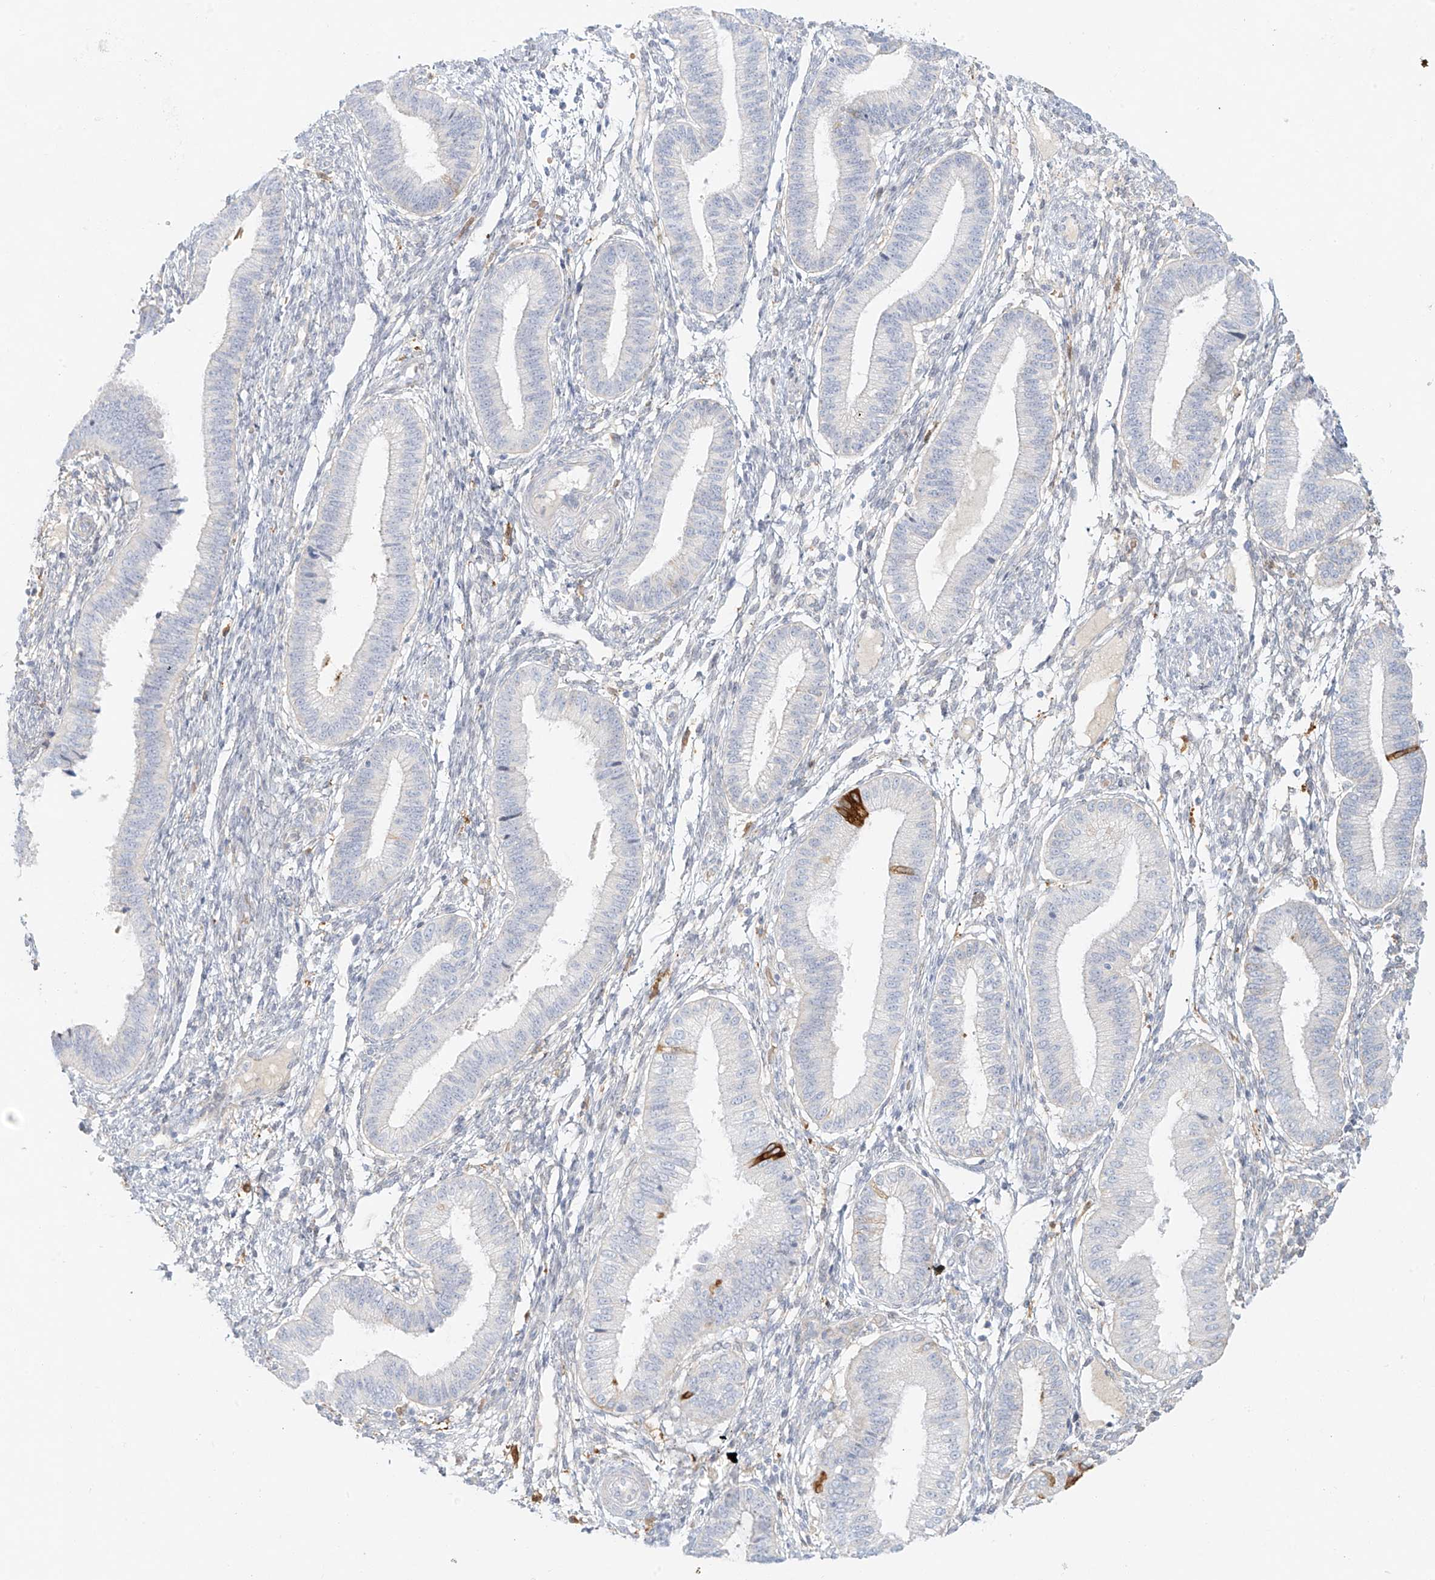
{"staining": {"intensity": "negative", "quantity": "none", "location": "none"}, "tissue": "endometrium", "cell_type": "Cells in endometrial stroma", "image_type": "normal", "snomed": [{"axis": "morphology", "description": "Normal tissue, NOS"}, {"axis": "topography", "description": "Endometrium"}], "caption": "The photomicrograph displays no significant staining in cells in endometrial stroma of endometrium. (Brightfield microscopy of DAB (3,3'-diaminobenzidine) immunohistochemistry (IHC) at high magnification).", "gene": "UPK1B", "patient": {"sex": "female", "age": 39}}